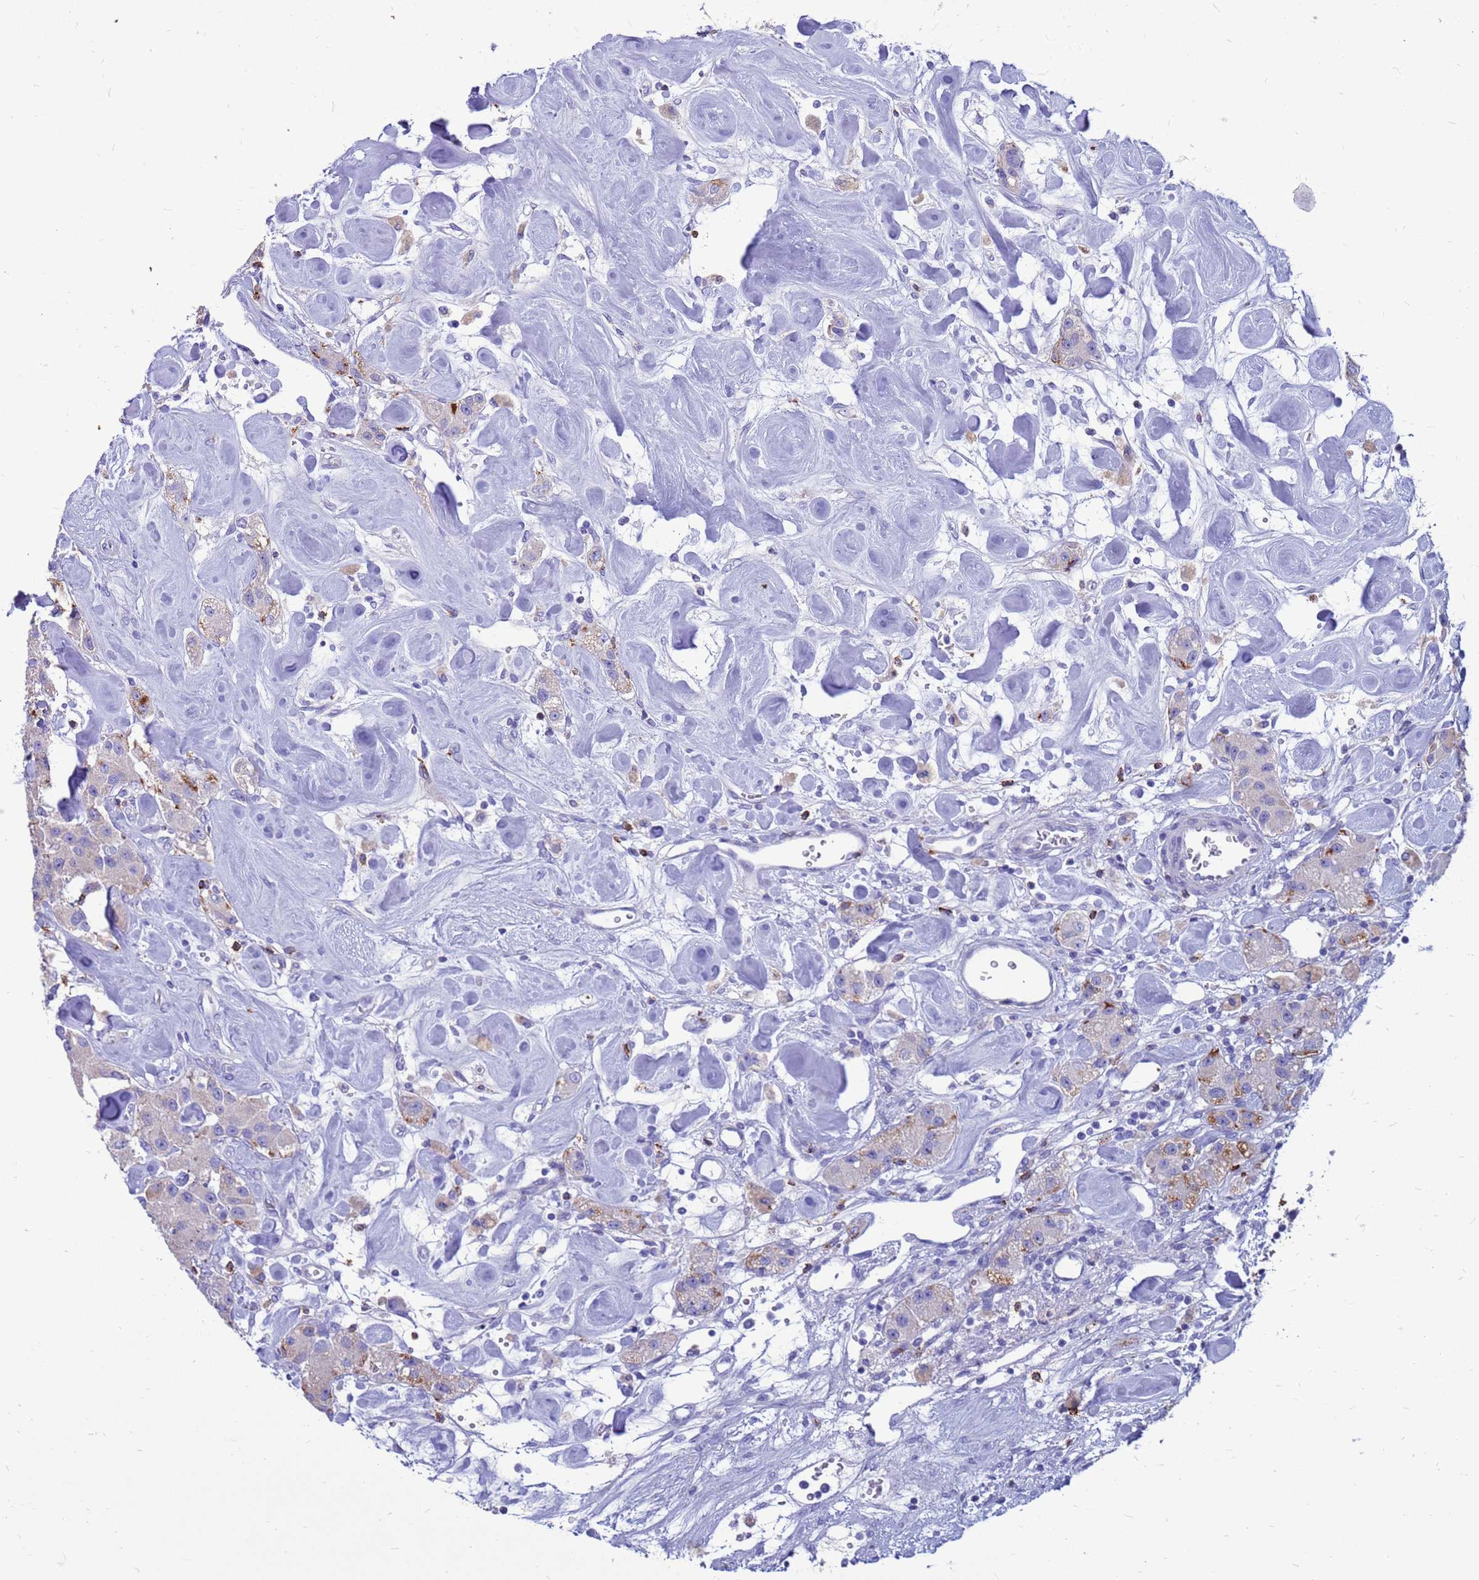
{"staining": {"intensity": "moderate", "quantity": "<25%", "location": "cytoplasmic/membranous"}, "tissue": "carcinoid", "cell_type": "Tumor cells", "image_type": "cancer", "snomed": [{"axis": "morphology", "description": "Carcinoid, malignant, NOS"}, {"axis": "topography", "description": "Pancreas"}], "caption": "Moderate cytoplasmic/membranous protein expression is appreciated in approximately <25% of tumor cells in carcinoid. The staining was performed using DAB (3,3'-diaminobenzidine) to visualize the protein expression in brown, while the nuclei were stained in blue with hematoxylin (Magnification: 20x).", "gene": "PDE10A", "patient": {"sex": "male", "age": 41}}